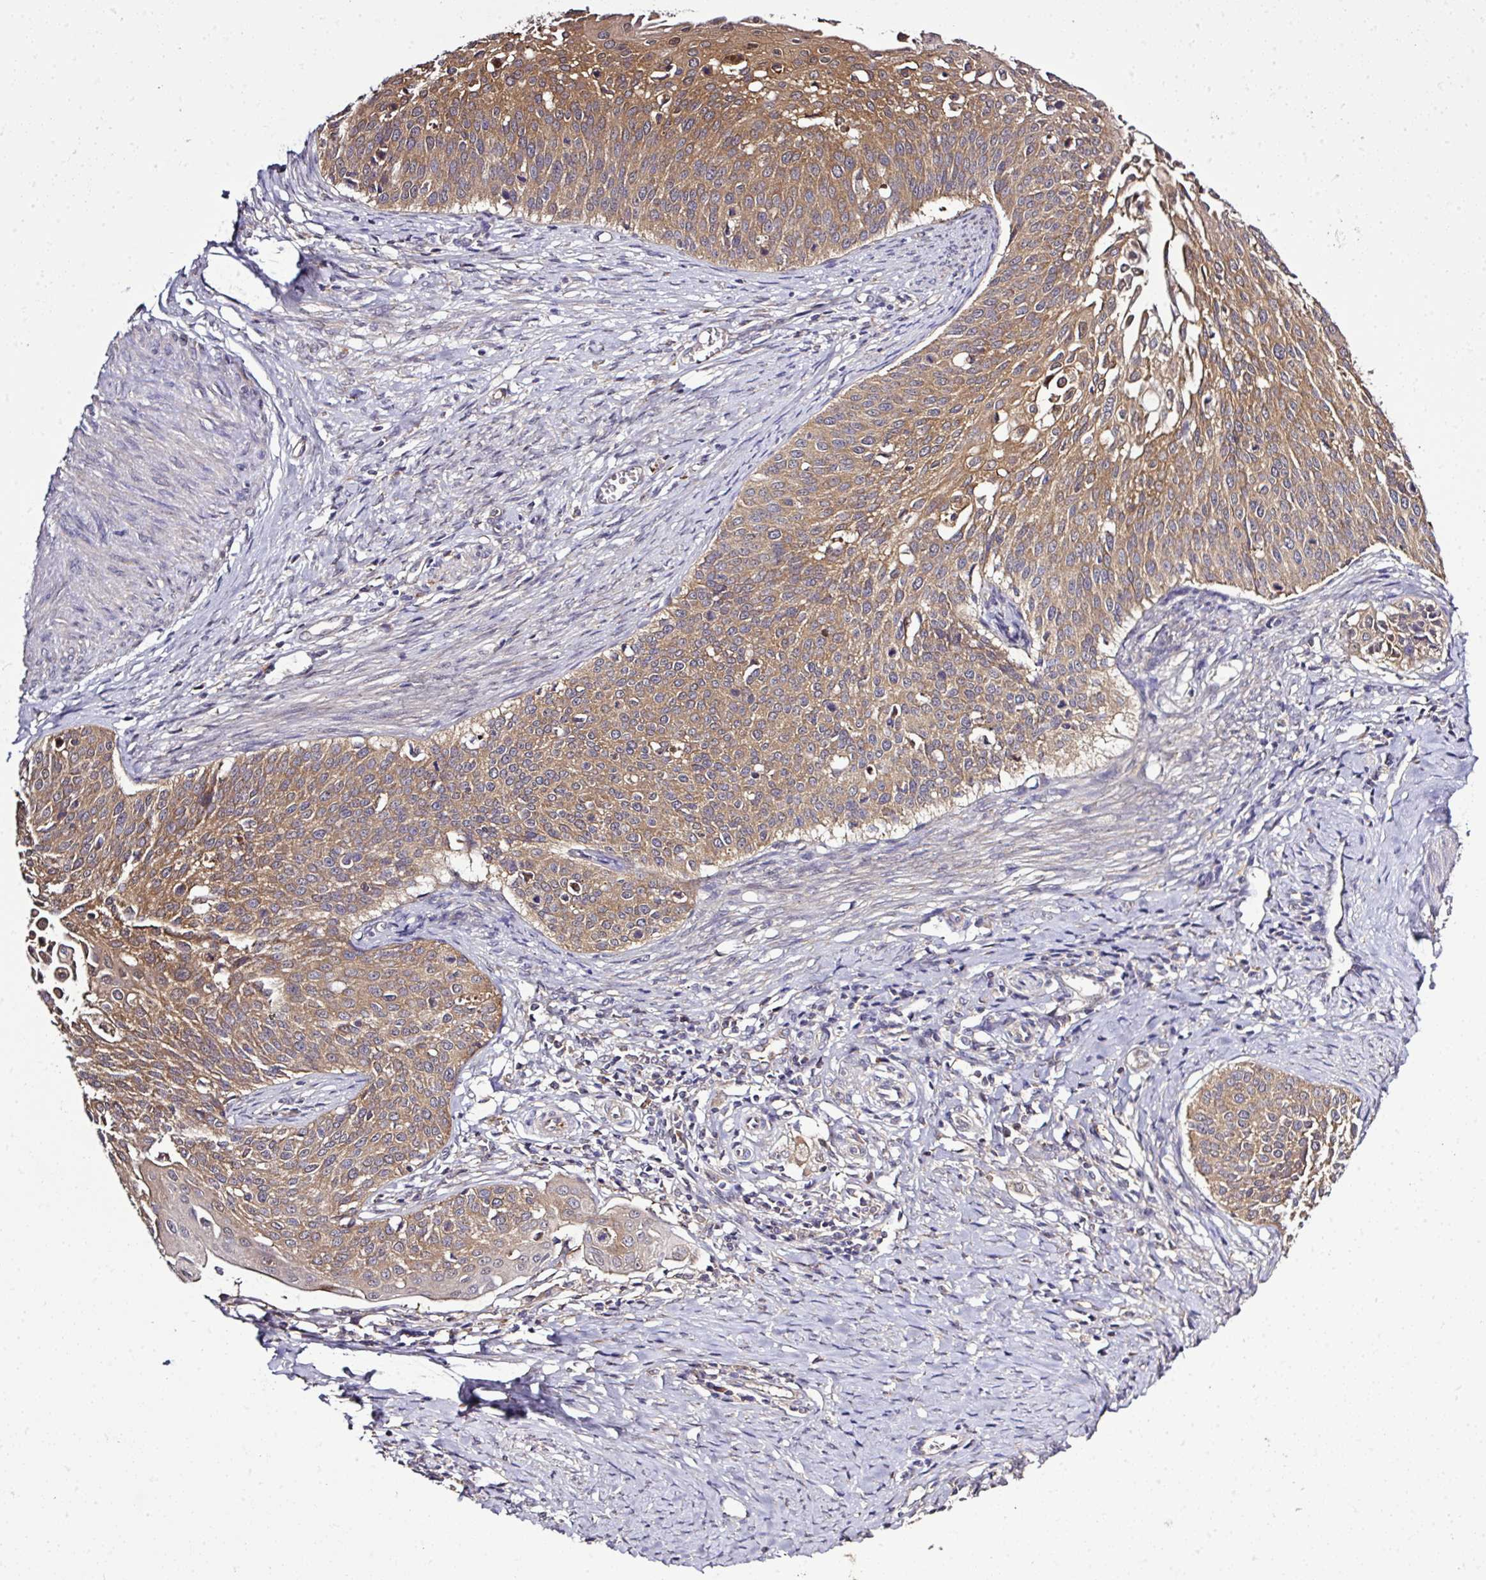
{"staining": {"intensity": "moderate", "quantity": ">75%", "location": "cytoplasmic/membranous"}, "tissue": "cervical cancer", "cell_type": "Tumor cells", "image_type": "cancer", "snomed": [{"axis": "morphology", "description": "Squamous cell carcinoma, NOS"}, {"axis": "topography", "description": "Cervix"}], "caption": "Immunohistochemistry histopathology image of neoplastic tissue: cervical cancer (squamous cell carcinoma) stained using immunohistochemistry (IHC) exhibits medium levels of moderate protein expression localized specifically in the cytoplasmic/membranous of tumor cells, appearing as a cytoplasmic/membranous brown color.", "gene": "TMEM107", "patient": {"sex": "female", "age": 44}}